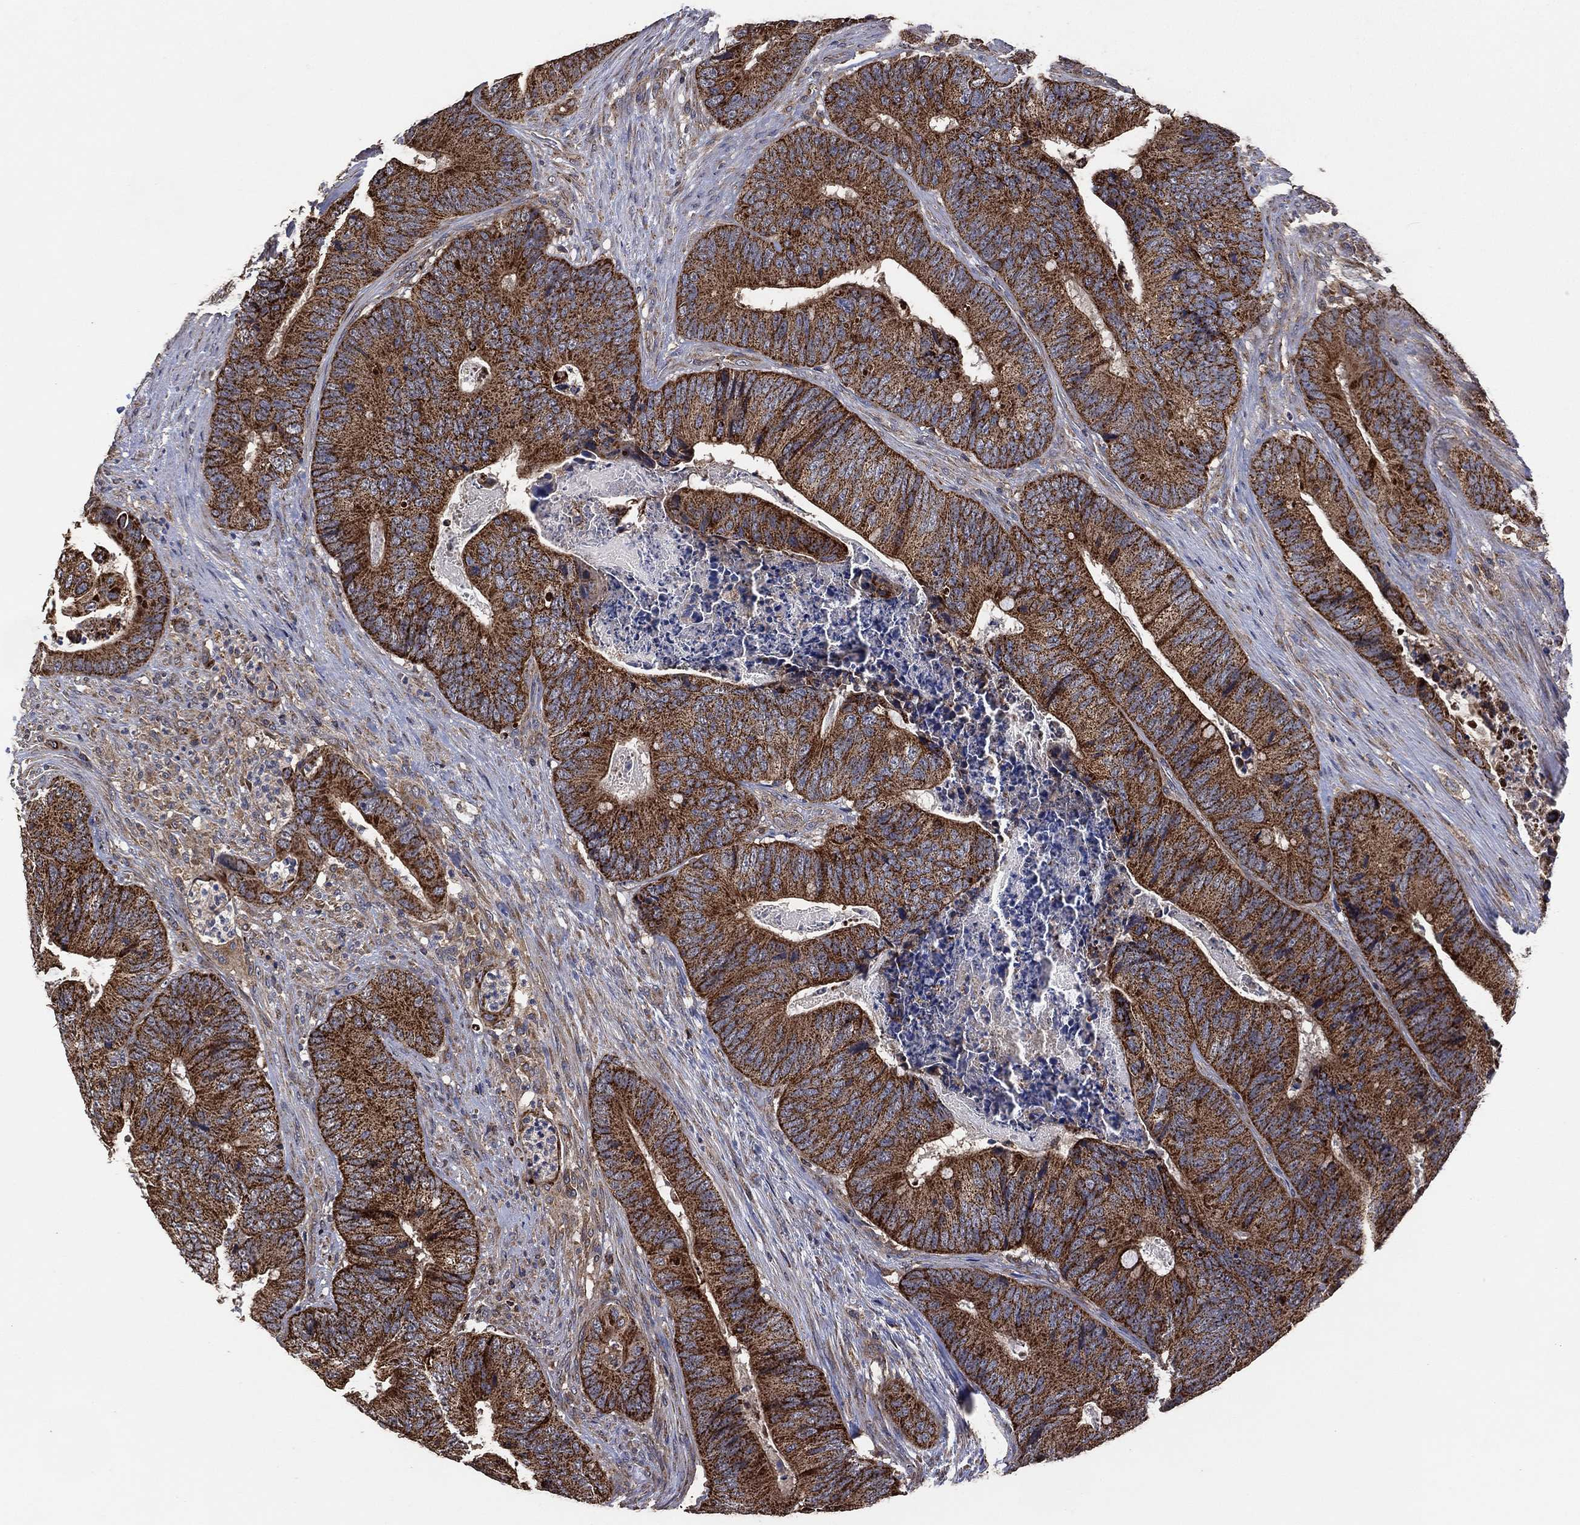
{"staining": {"intensity": "strong", "quantity": "25%-75%", "location": "cytoplasmic/membranous"}, "tissue": "colorectal cancer", "cell_type": "Tumor cells", "image_type": "cancer", "snomed": [{"axis": "morphology", "description": "Adenocarcinoma, NOS"}, {"axis": "topography", "description": "Colon"}], "caption": "Immunohistochemistry (IHC) (DAB) staining of colorectal adenocarcinoma reveals strong cytoplasmic/membranous protein expression in approximately 25%-75% of tumor cells. The staining was performed using DAB to visualize the protein expression in brown, while the nuclei were stained in blue with hematoxylin (Magnification: 20x).", "gene": "LIMD1", "patient": {"sex": "male", "age": 84}}